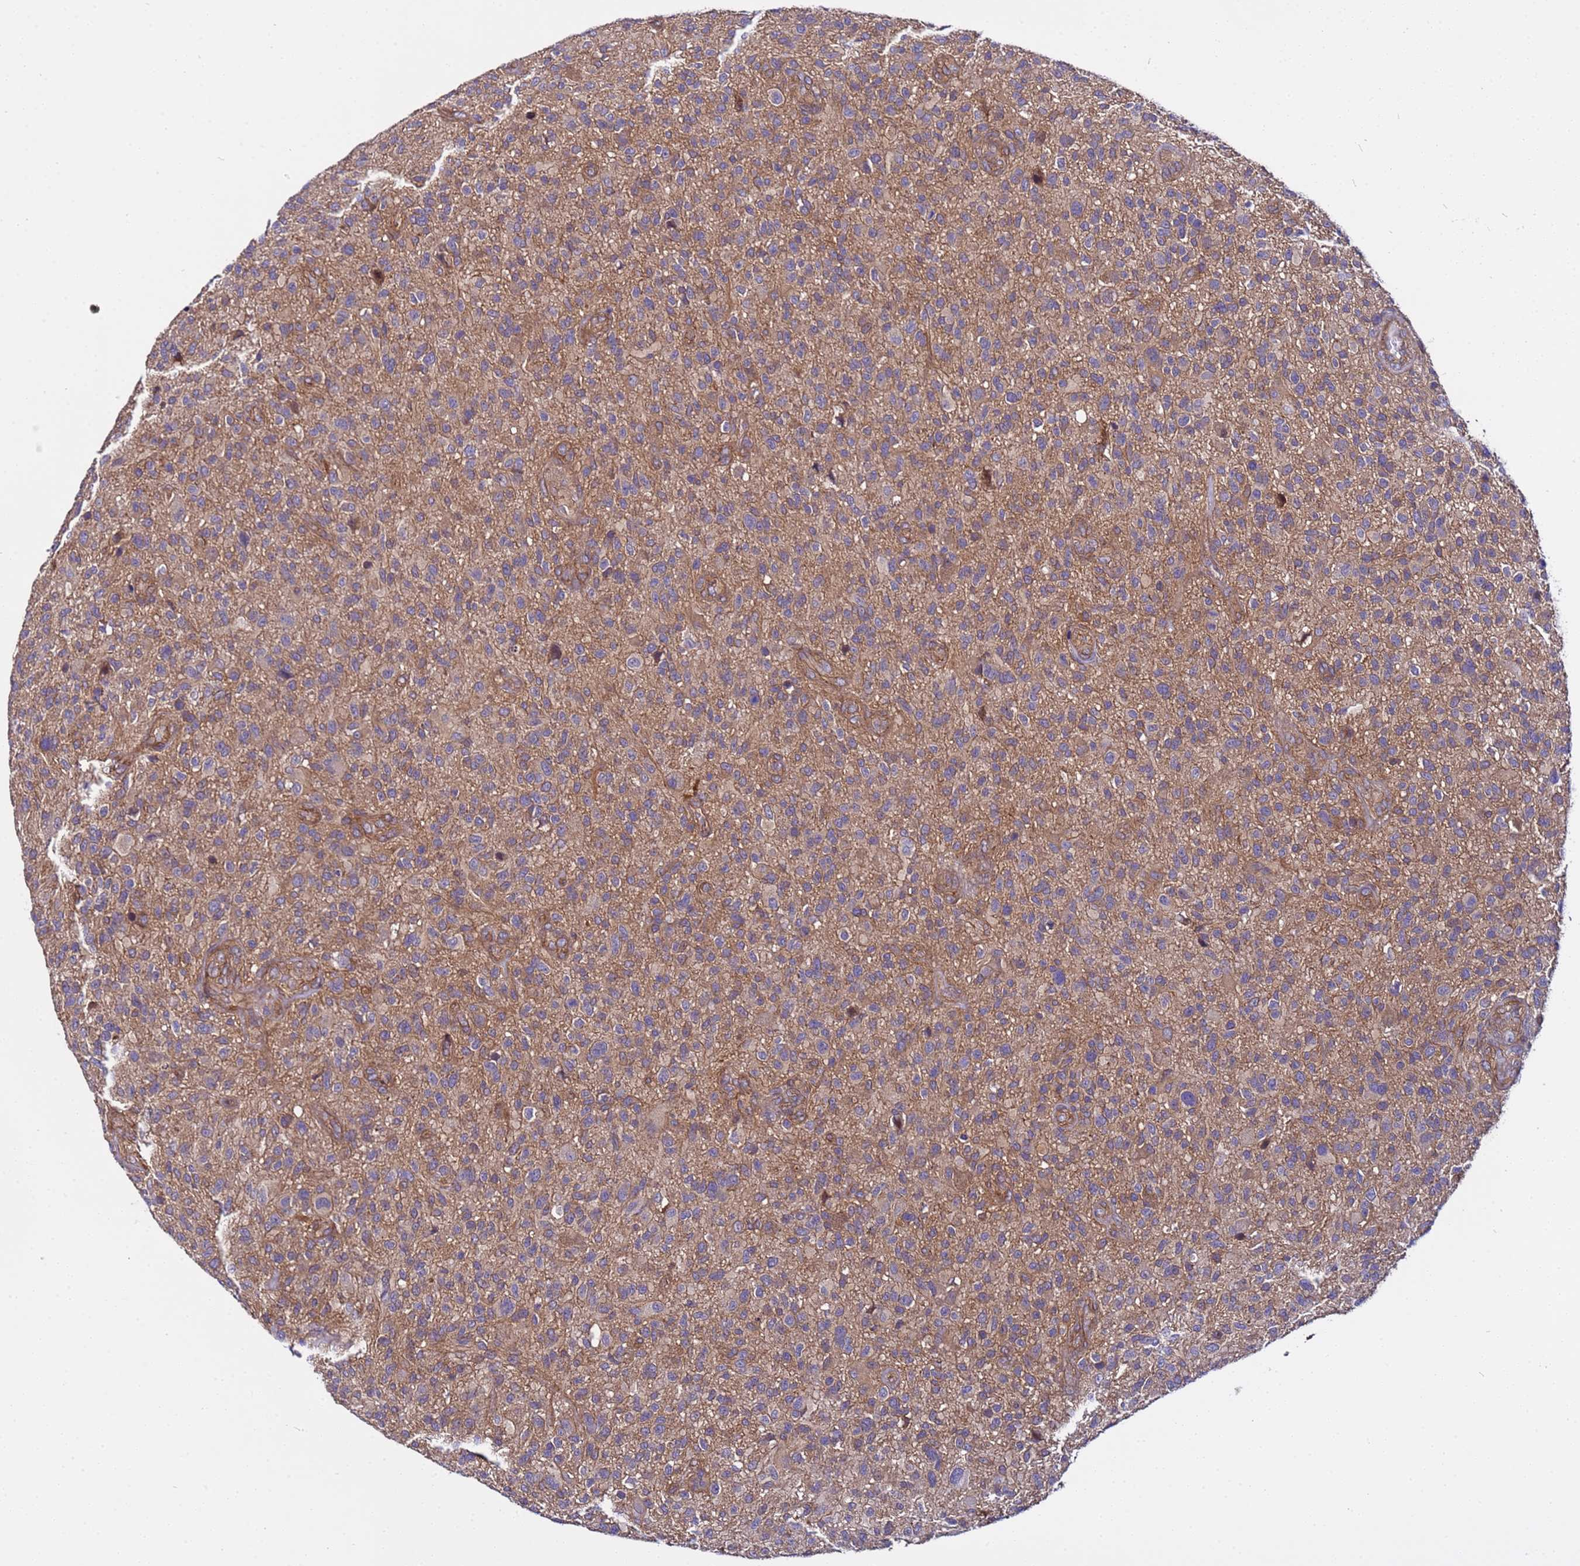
{"staining": {"intensity": "negative", "quantity": "none", "location": "none"}, "tissue": "glioma", "cell_type": "Tumor cells", "image_type": "cancer", "snomed": [{"axis": "morphology", "description": "Glioma, malignant, High grade"}, {"axis": "topography", "description": "Brain"}], "caption": "DAB (3,3'-diaminobenzidine) immunohistochemical staining of human glioma shows no significant staining in tumor cells.", "gene": "STK38", "patient": {"sex": "male", "age": 47}}